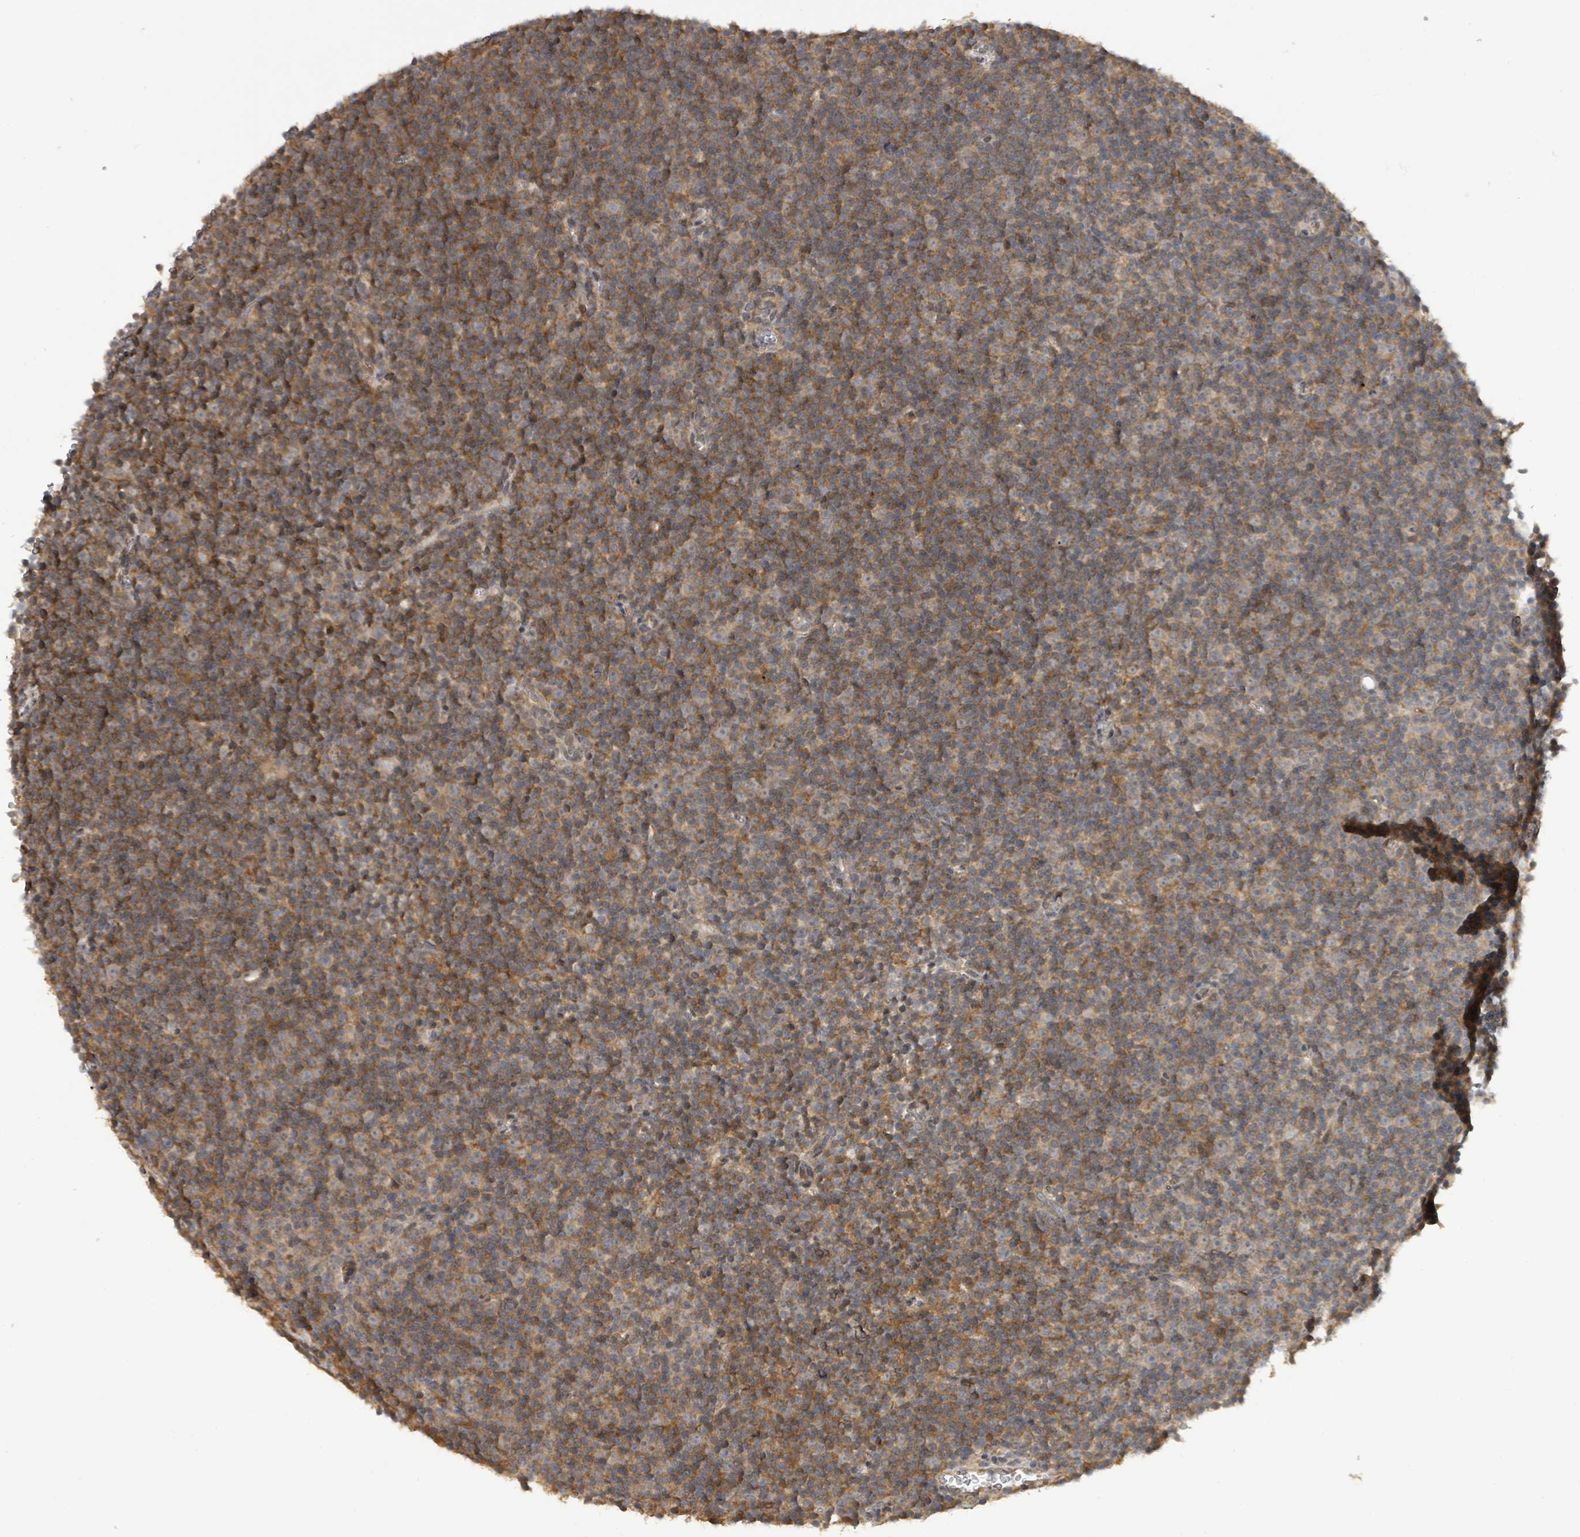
{"staining": {"intensity": "weak", "quantity": "25%-75%", "location": "cytoplasmic/membranous"}, "tissue": "lymphoma", "cell_type": "Tumor cells", "image_type": "cancer", "snomed": [{"axis": "morphology", "description": "Malignant lymphoma, non-Hodgkin's type, Low grade"}, {"axis": "topography", "description": "Lymph node"}], "caption": "Immunohistochemistry of lymphoma demonstrates low levels of weak cytoplasmic/membranous positivity in approximately 25%-75% of tumor cells.", "gene": "ITGA11", "patient": {"sex": "female", "age": 67}}